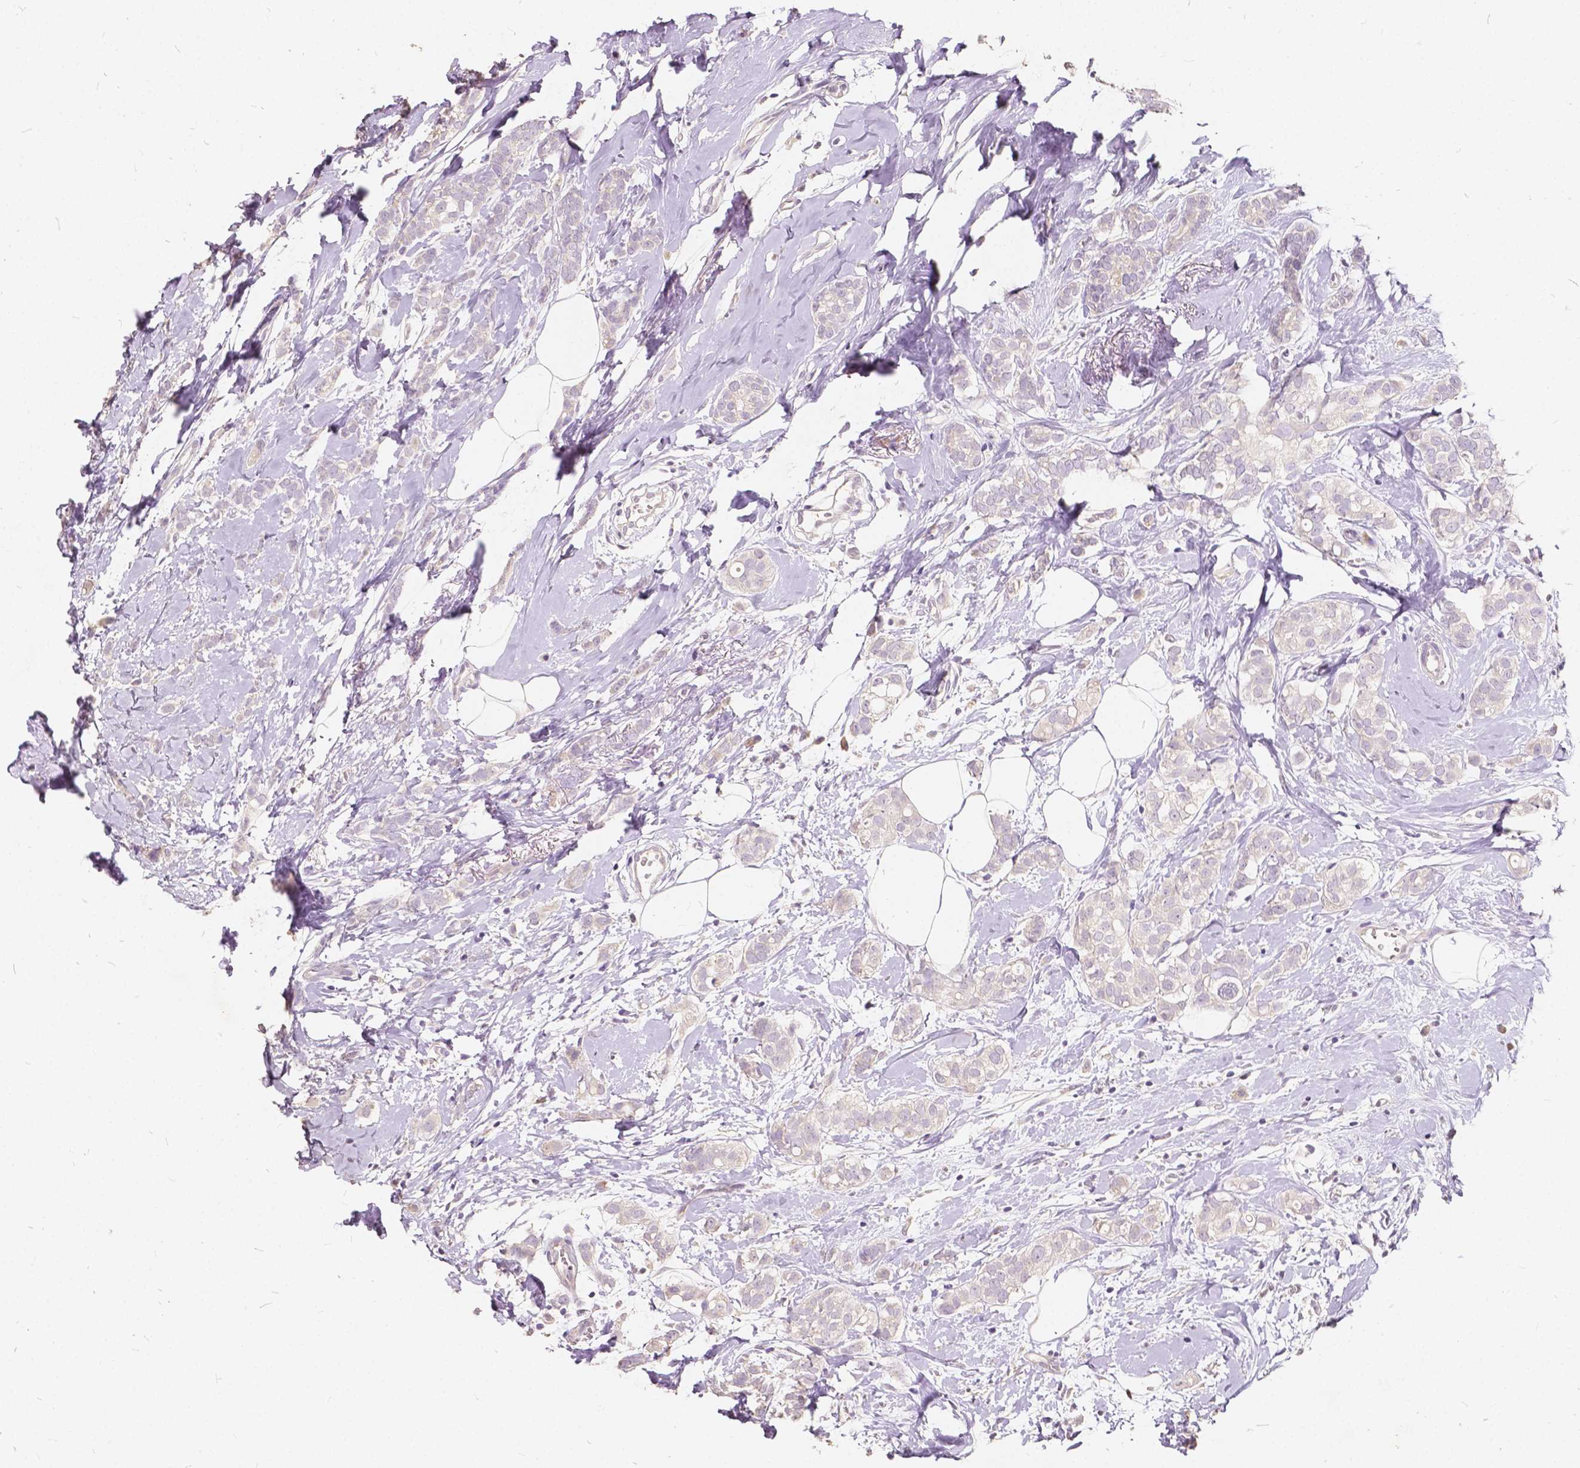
{"staining": {"intensity": "negative", "quantity": "none", "location": "none"}, "tissue": "breast cancer", "cell_type": "Tumor cells", "image_type": "cancer", "snomed": [{"axis": "morphology", "description": "Duct carcinoma"}, {"axis": "topography", "description": "Breast"}], "caption": "The photomicrograph exhibits no significant positivity in tumor cells of intraductal carcinoma (breast).", "gene": "SLC7A8", "patient": {"sex": "female", "age": 40}}